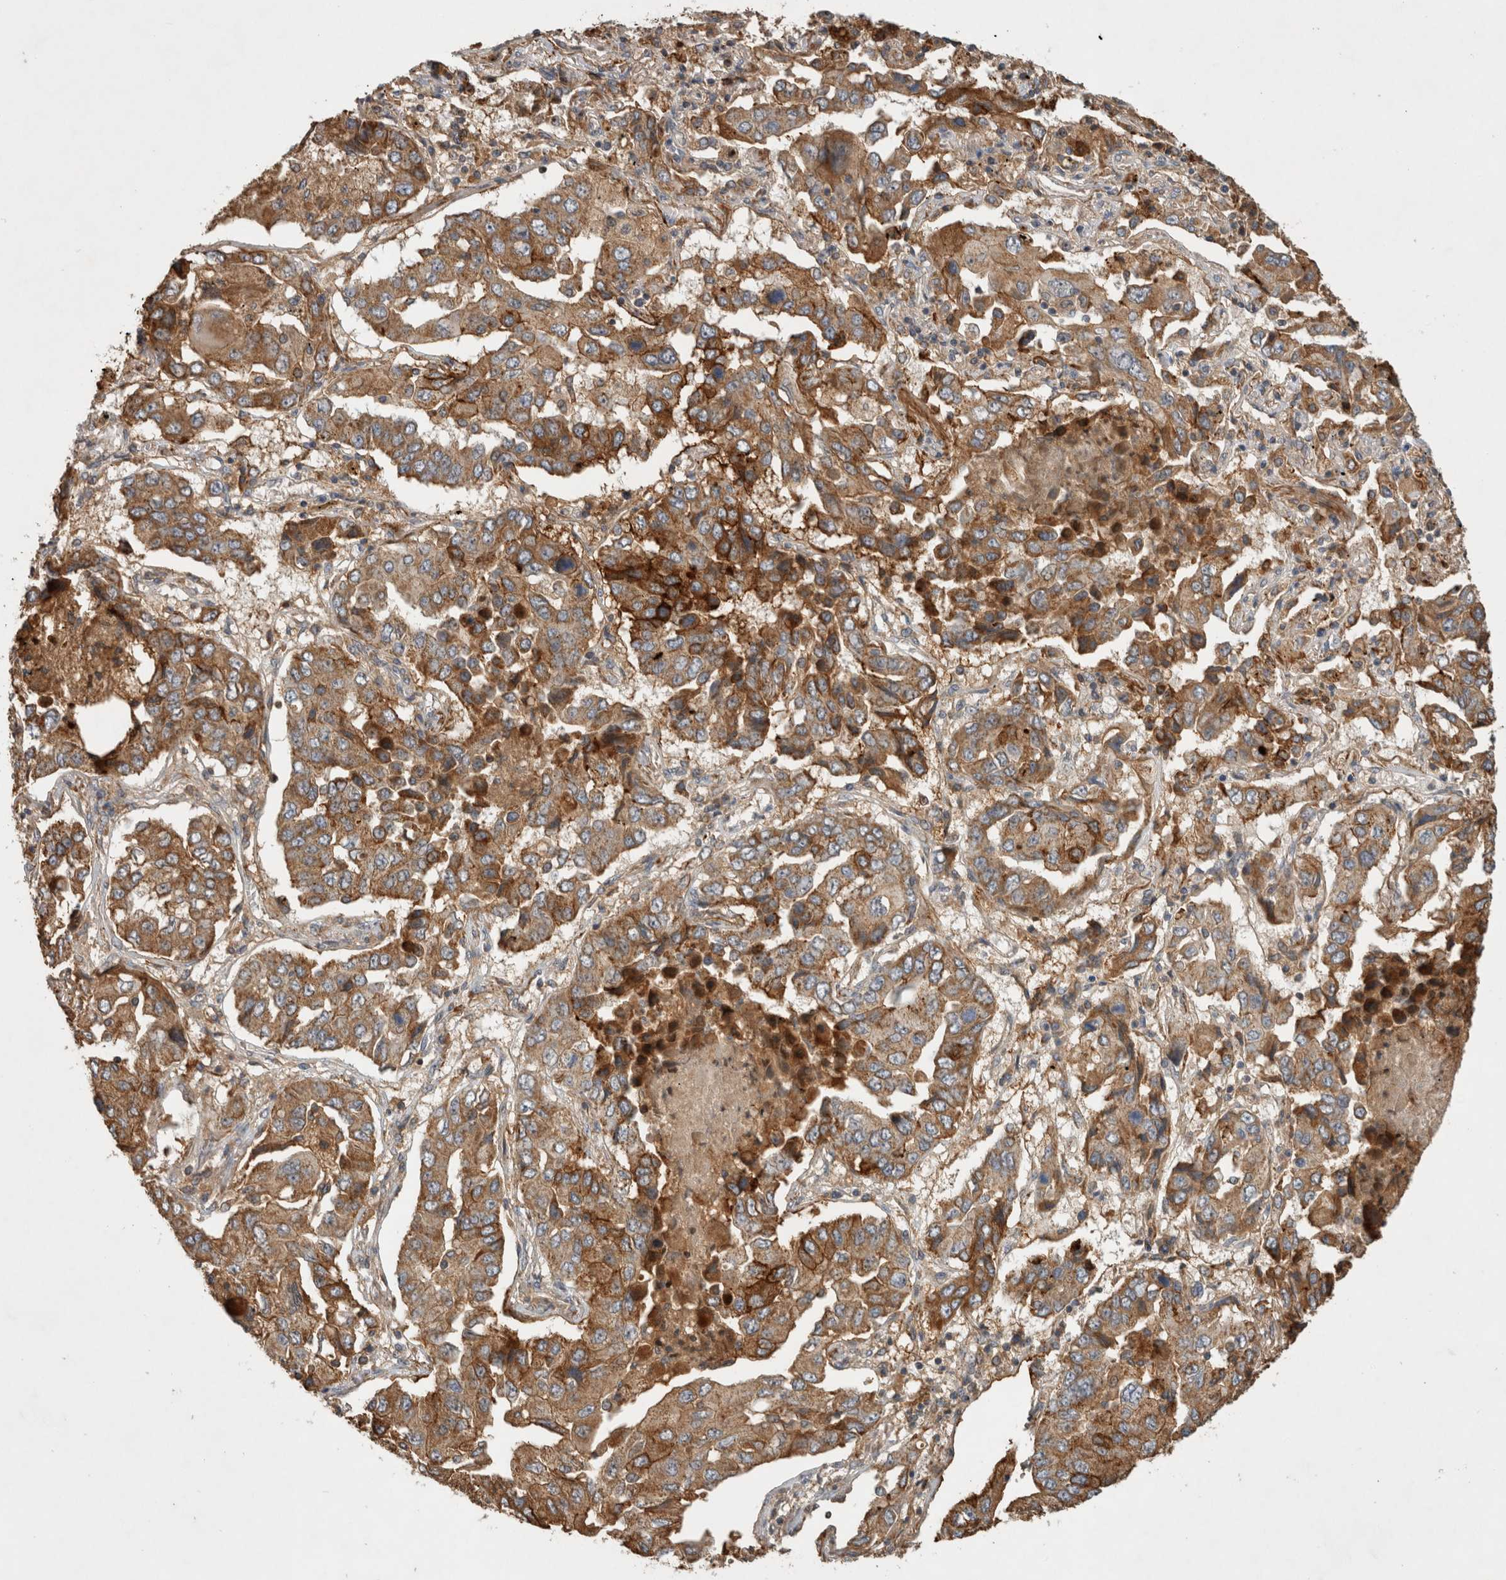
{"staining": {"intensity": "moderate", "quantity": ">75%", "location": "cytoplasmic/membranous"}, "tissue": "lung cancer", "cell_type": "Tumor cells", "image_type": "cancer", "snomed": [{"axis": "morphology", "description": "Adenocarcinoma, NOS"}, {"axis": "topography", "description": "Lung"}], "caption": "The micrograph reveals staining of lung adenocarcinoma, revealing moderate cytoplasmic/membranous protein expression (brown color) within tumor cells.", "gene": "SERAC1", "patient": {"sex": "female", "age": 65}}